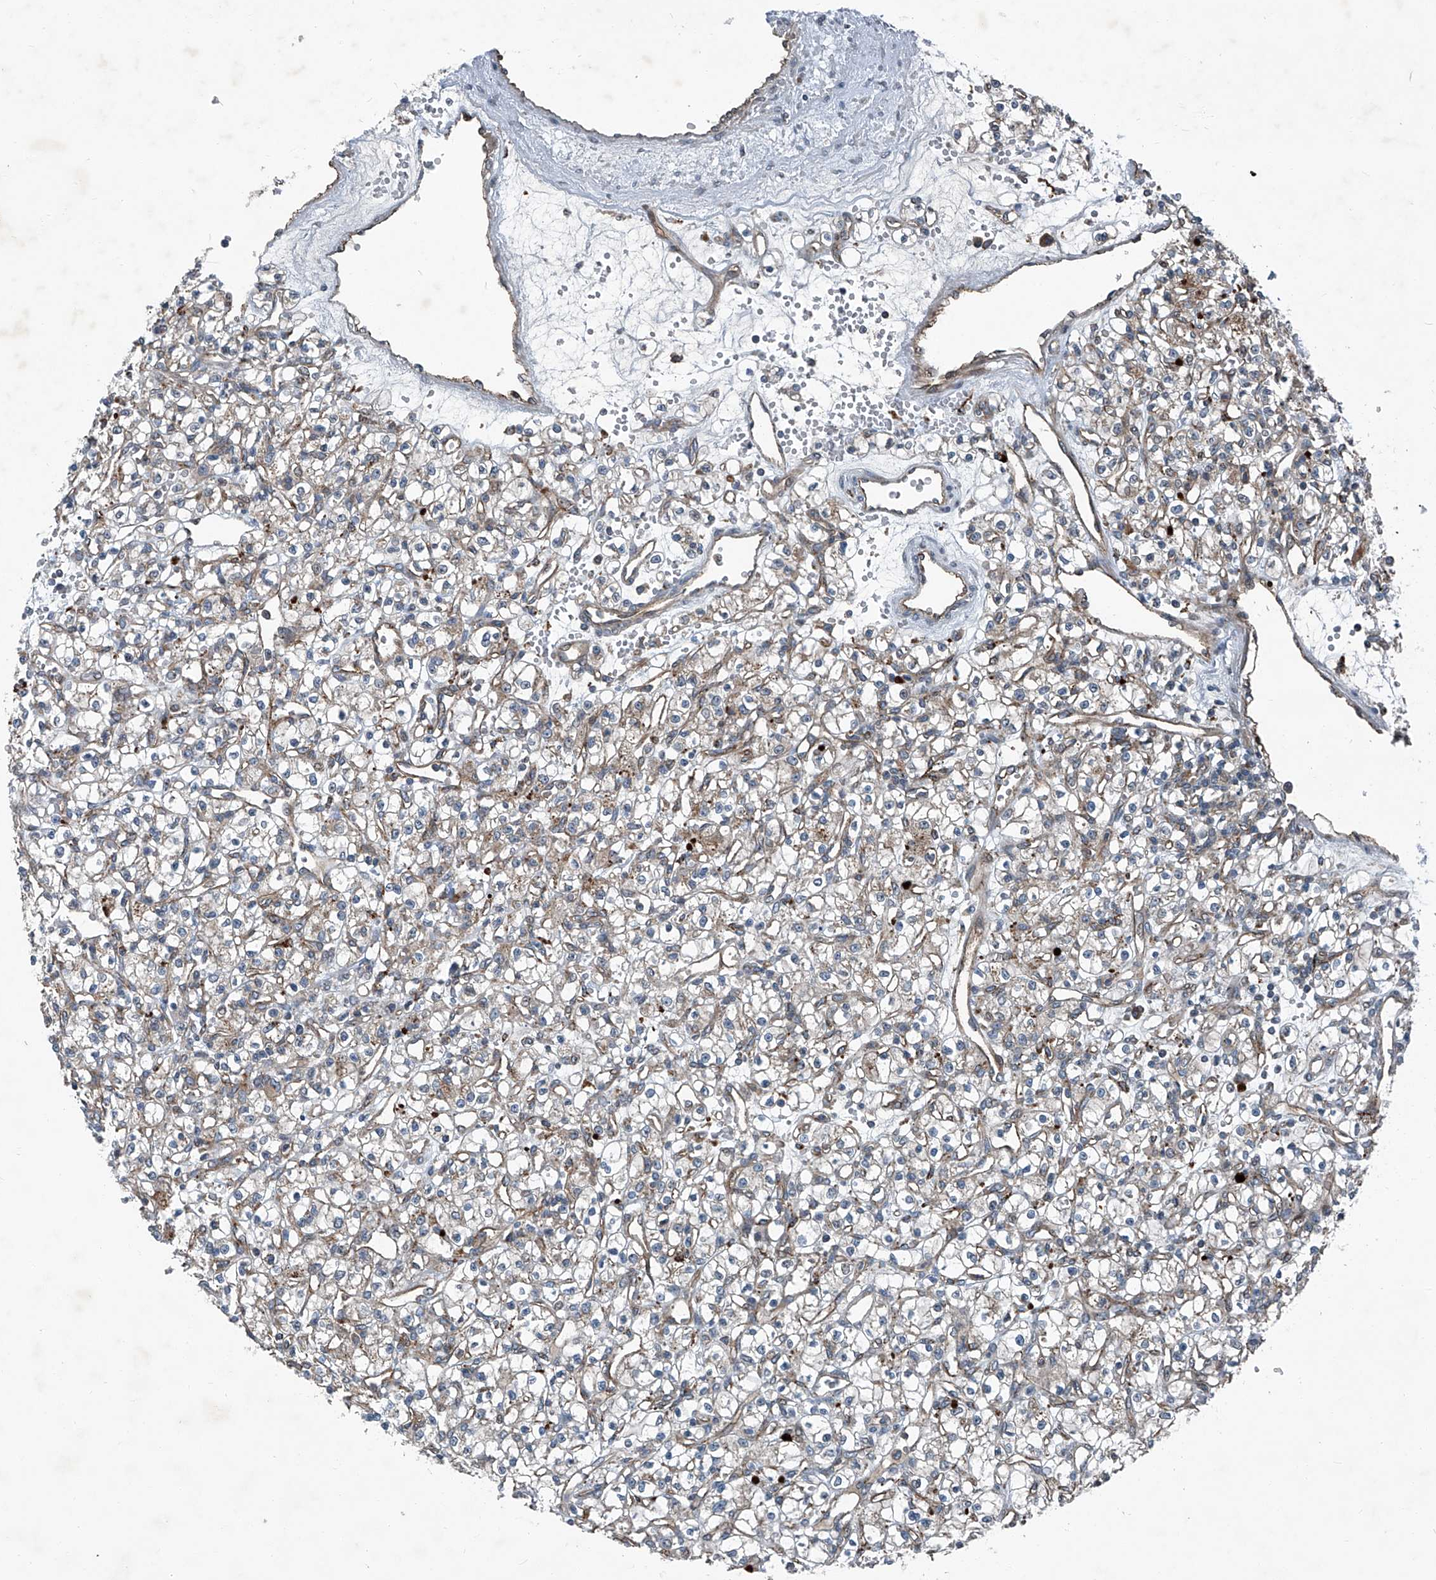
{"staining": {"intensity": "weak", "quantity": "25%-75%", "location": "cytoplasmic/membranous"}, "tissue": "renal cancer", "cell_type": "Tumor cells", "image_type": "cancer", "snomed": [{"axis": "morphology", "description": "Adenocarcinoma, NOS"}, {"axis": "topography", "description": "Kidney"}], "caption": "Immunohistochemistry (IHC) micrograph of neoplastic tissue: adenocarcinoma (renal) stained using IHC displays low levels of weak protein expression localized specifically in the cytoplasmic/membranous of tumor cells, appearing as a cytoplasmic/membranous brown color.", "gene": "SENP2", "patient": {"sex": "female", "age": 59}}